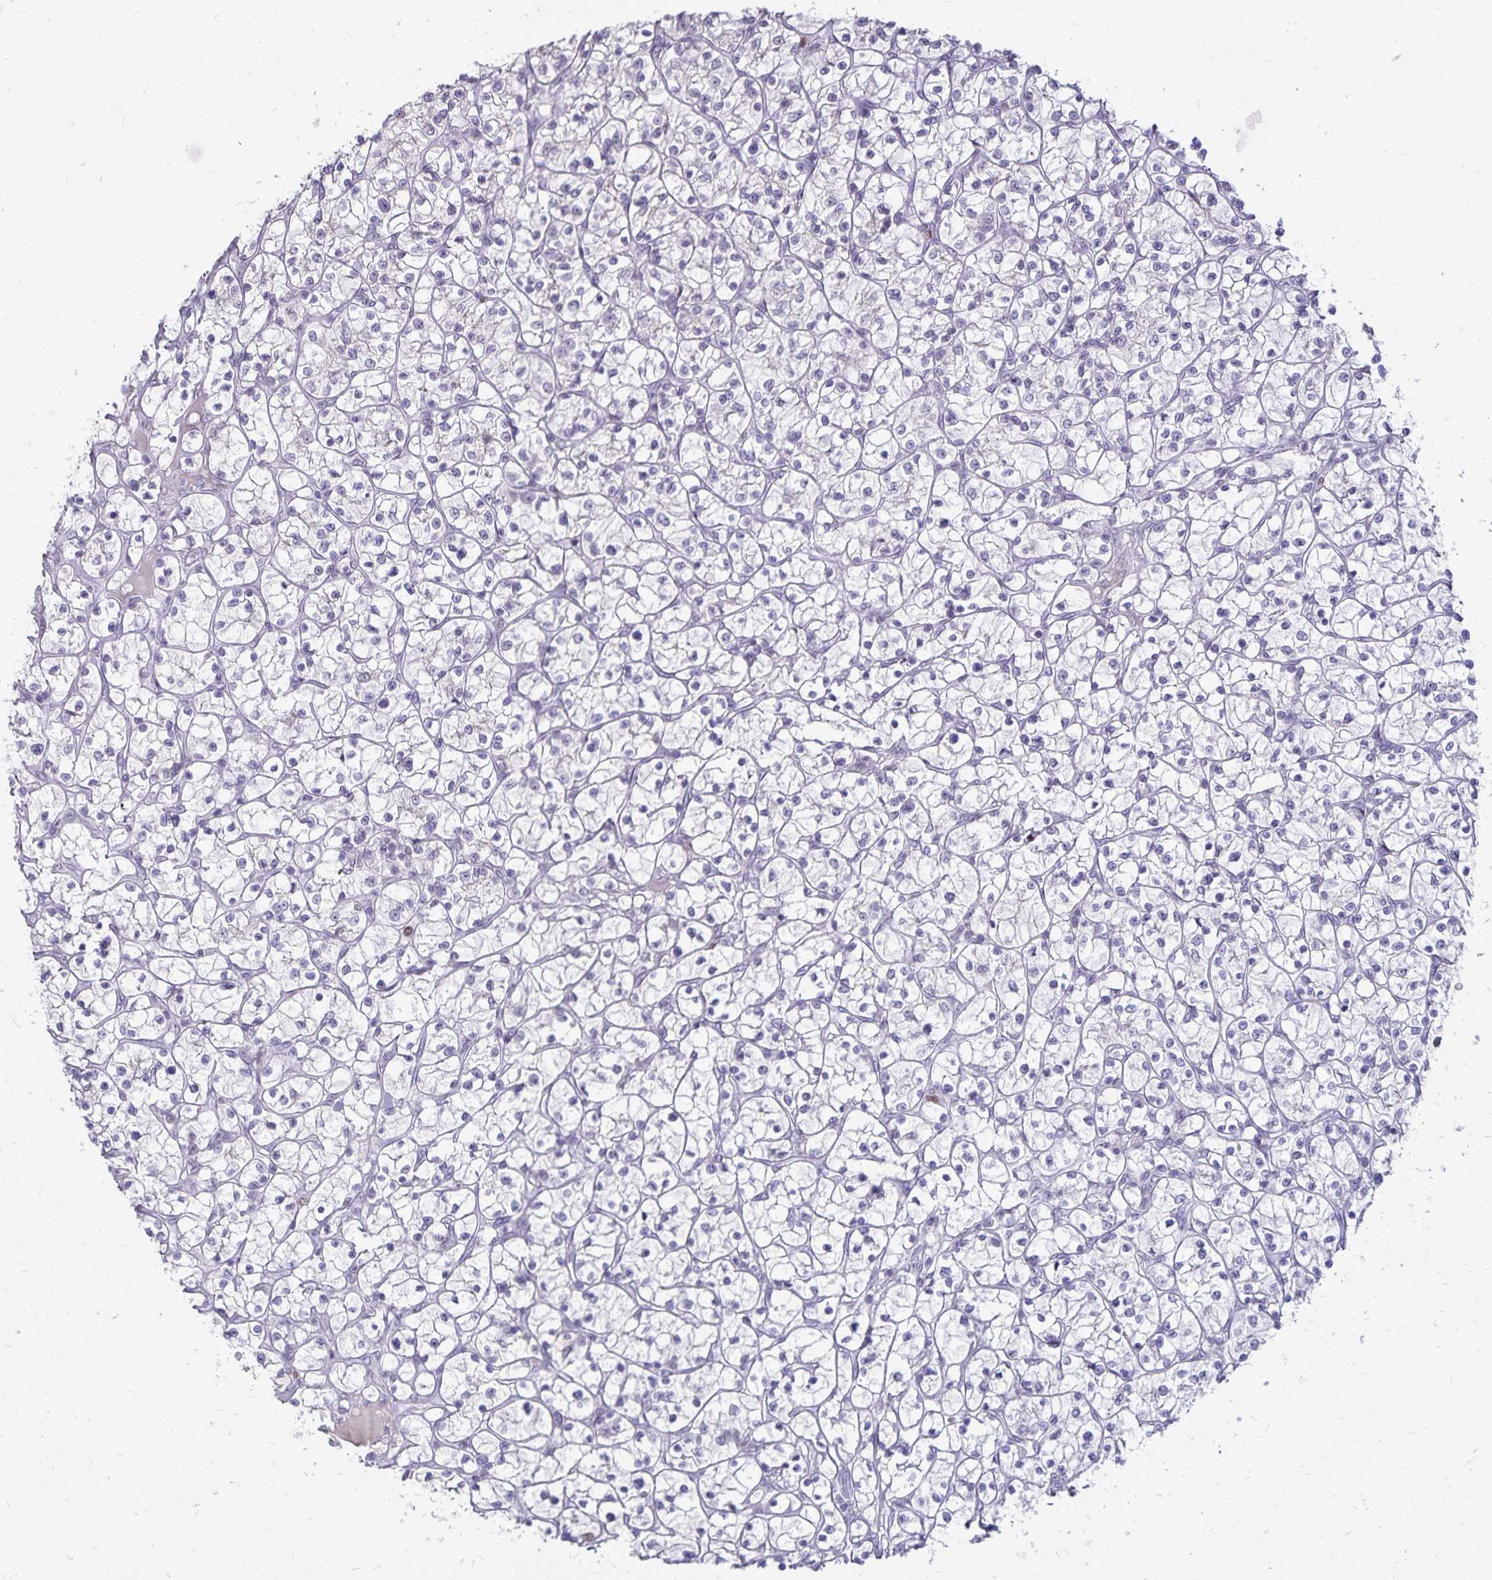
{"staining": {"intensity": "negative", "quantity": "none", "location": "none"}, "tissue": "renal cancer", "cell_type": "Tumor cells", "image_type": "cancer", "snomed": [{"axis": "morphology", "description": "Adenocarcinoma, NOS"}, {"axis": "topography", "description": "Kidney"}], "caption": "Immunohistochemistry (IHC) photomicrograph of neoplastic tissue: renal cancer (adenocarcinoma) stained with DAB (3,3'-diaminobenzidine) reveals no significant protein staining in tumor cells. Nuclei are stained in blue.", "gene": "POLB", "patient": {"sex": "female", "age": 64}}